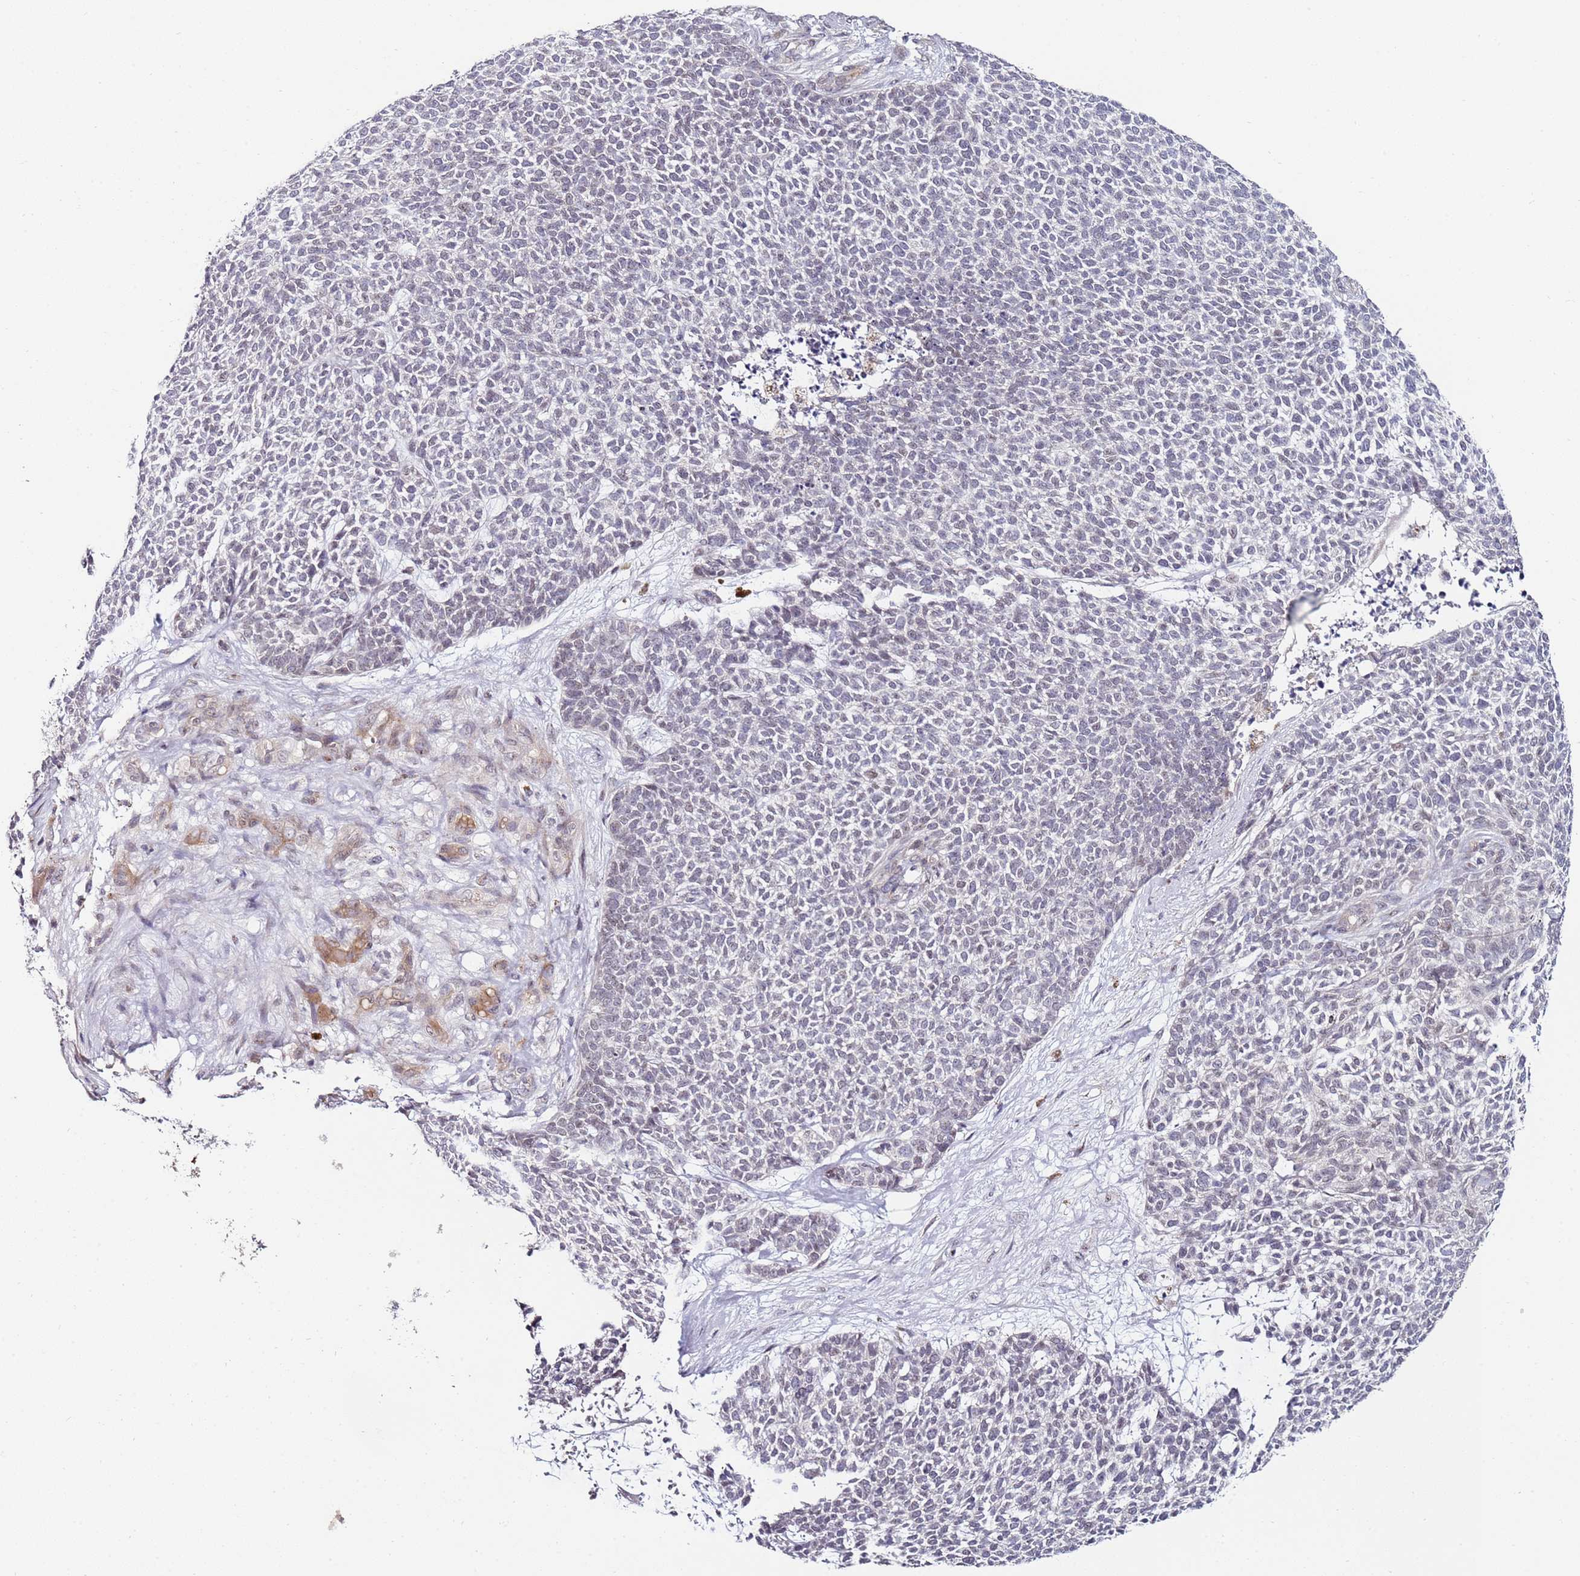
{"staining": {"intensity": "negative", "quantity": "none", "location": "none"}, "tissue": "skin cancer", "cell_type": "Tumor cells", "image_type": "cancer", "snomed": [{"axis": "morphology", "description": "Basal cell carcinoma"}, {"axis": "topography", "description": "Skin"}], "caption": "Immunohistochemical staining of skin cancer (basal cell carcinoma) displays no significant staining in tumor cells. (Brightfield microscopy of DAB immunohistochemistry (IHC) at high magnification).", "gene": "DUSP28", "patient": {"sex": "female", "age": 84}}